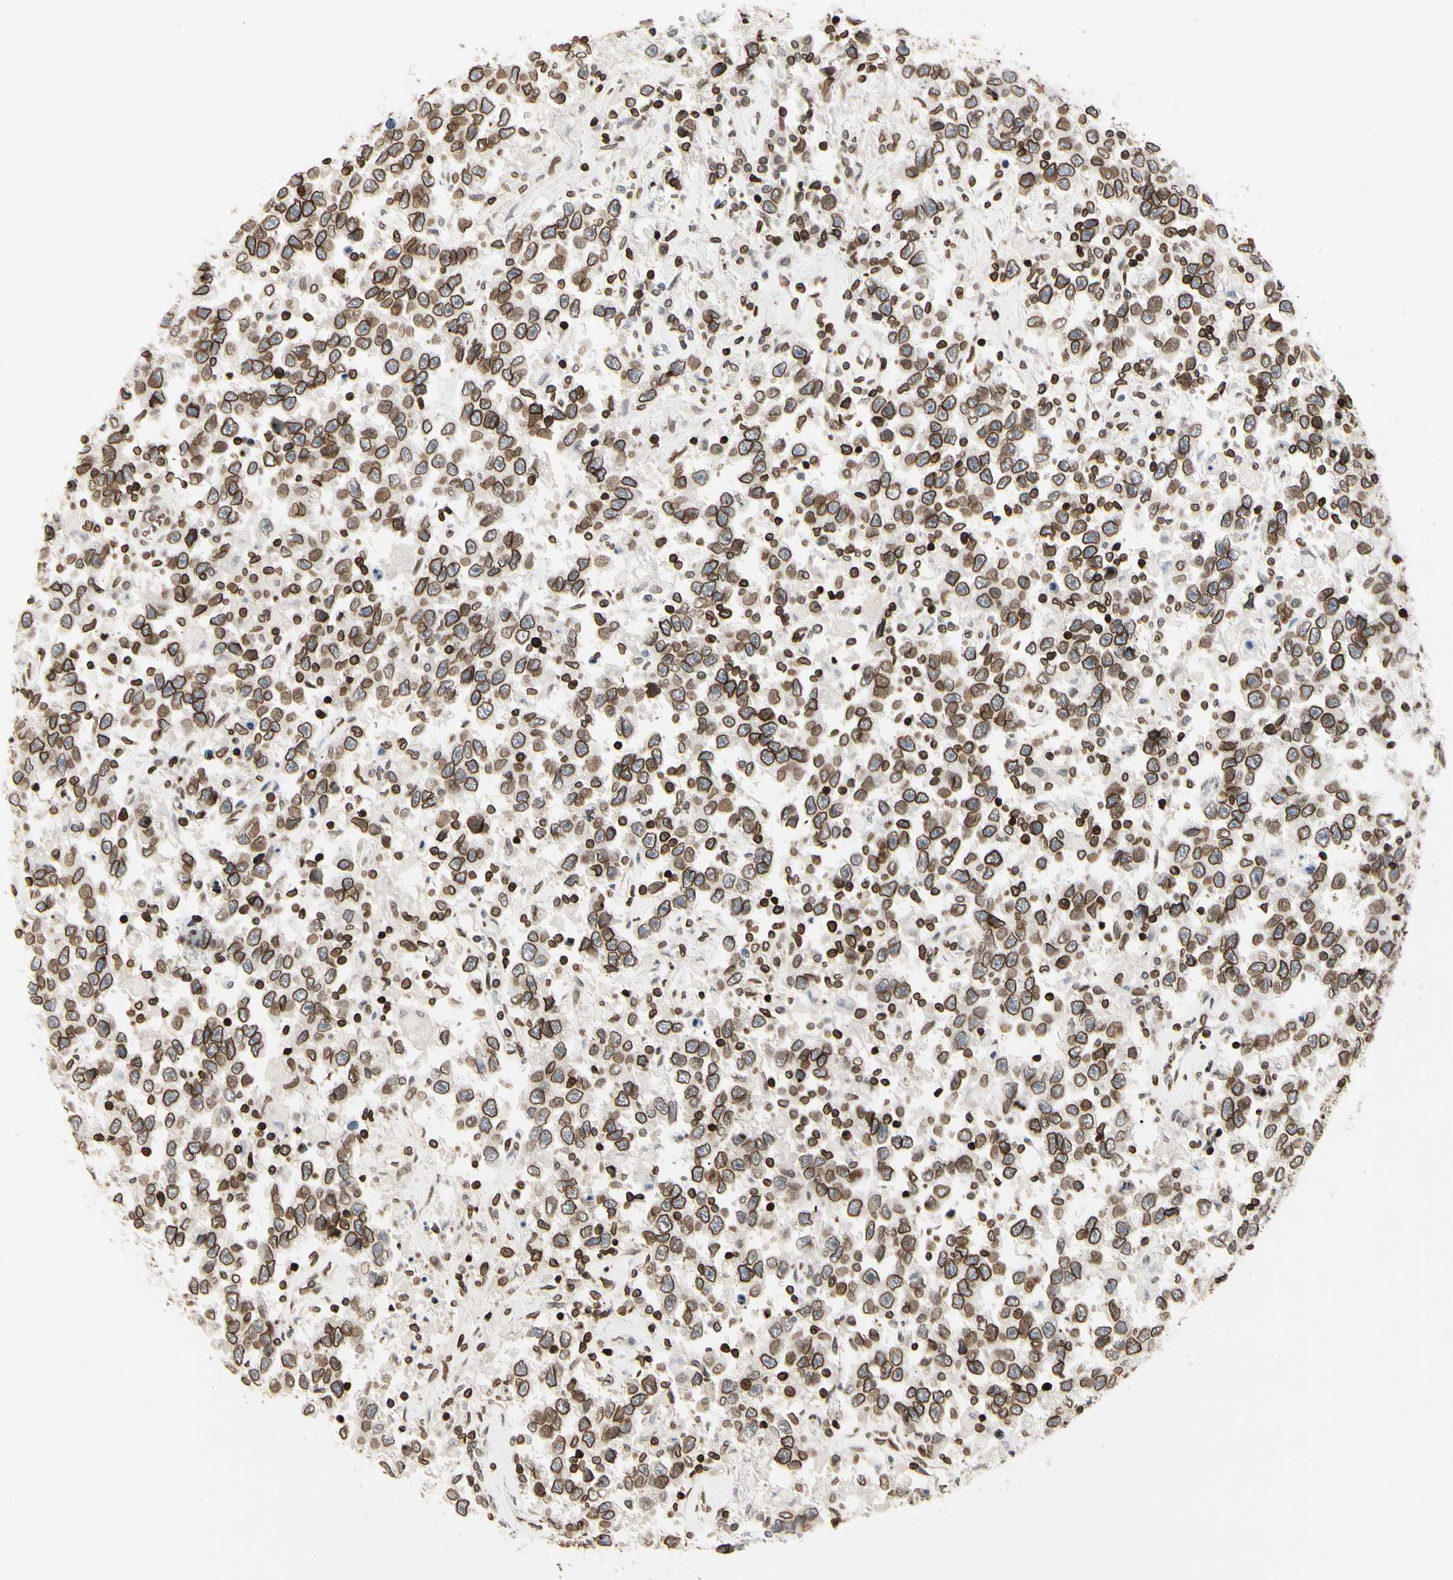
{"staining": {"intensity": "strong", "quantity": ">75%", "location": "cytoplasmic/membranous,nuclear"}, "tissue": "testis cancer", "cell_type": "Tumor cells", "image_type": "cancer", "snomed": [{"axis": "morphology", "description": "Seminoma, NOS"}, {"axis": "topography", "description": "Testis"}], "caption": "The immunohistochemical stain highlights strong cytoplasmic/membranous and nuclear staining in tumor cells of testis seminoma tissue.", "gene": "TMPO", "patient": {"sex": "male", "age": 41}}